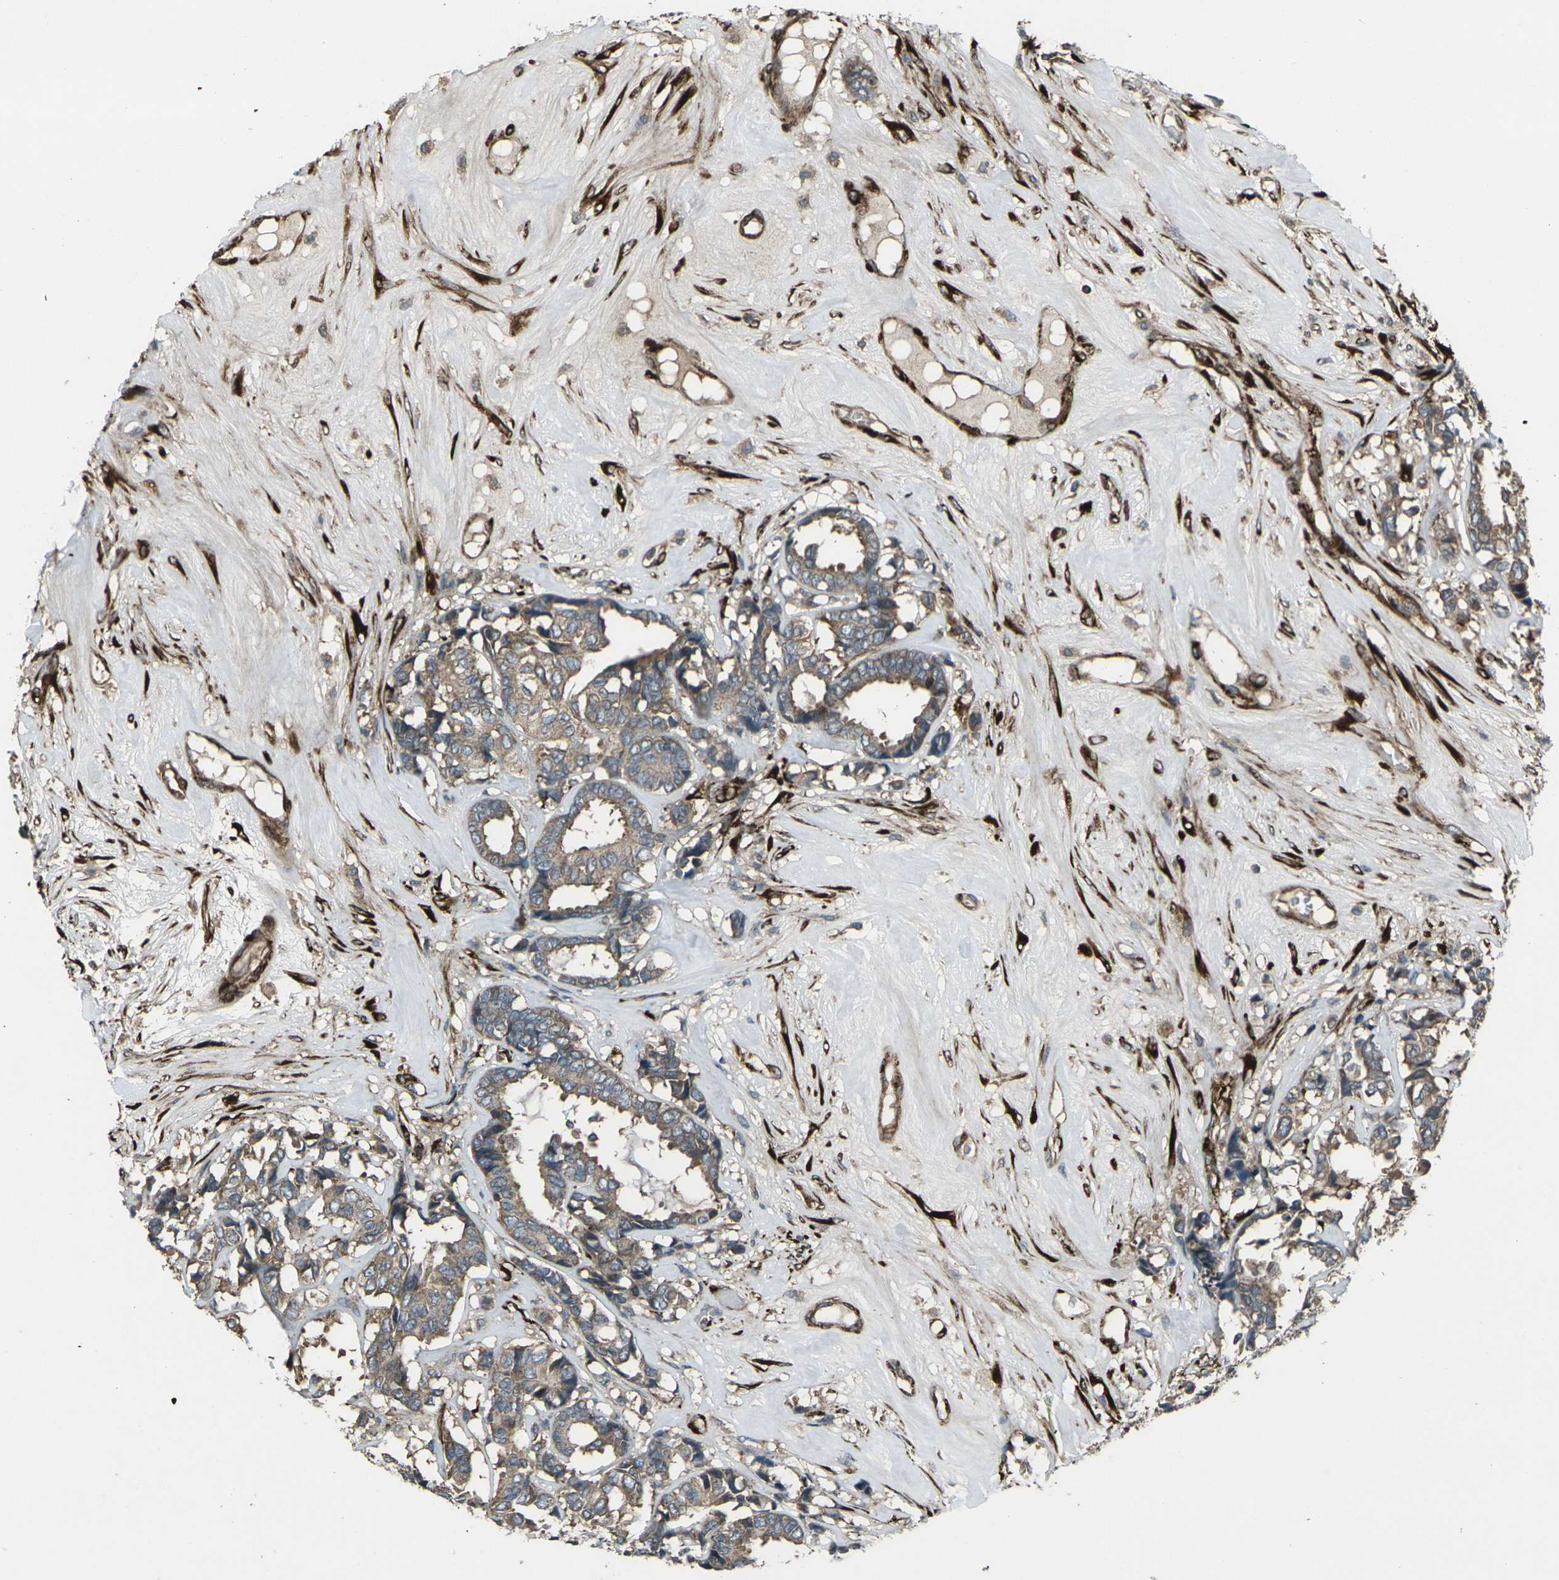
{"staining": {"intensity": "moderate", "quantity": ">75%", "location": "cytoplasmic/membranous"}, "tissue": "breast cancer", "cell_type": "Tumor cells", "image_type": "cancer", "snomed": [{"axis": "morphology", "description": "Duct carcinoma"}, {"axis": "topography", "description": "Breast"}], "caption": "Approximately >75% of tumor cells in human breast invasive ductal carcinoma show moderate cytoplasmic/membranous protein staining as visualized by brown immunohistochemical staining.", "gene": "LSMEM1", "patient": {"sex": "female", "age": 87}}